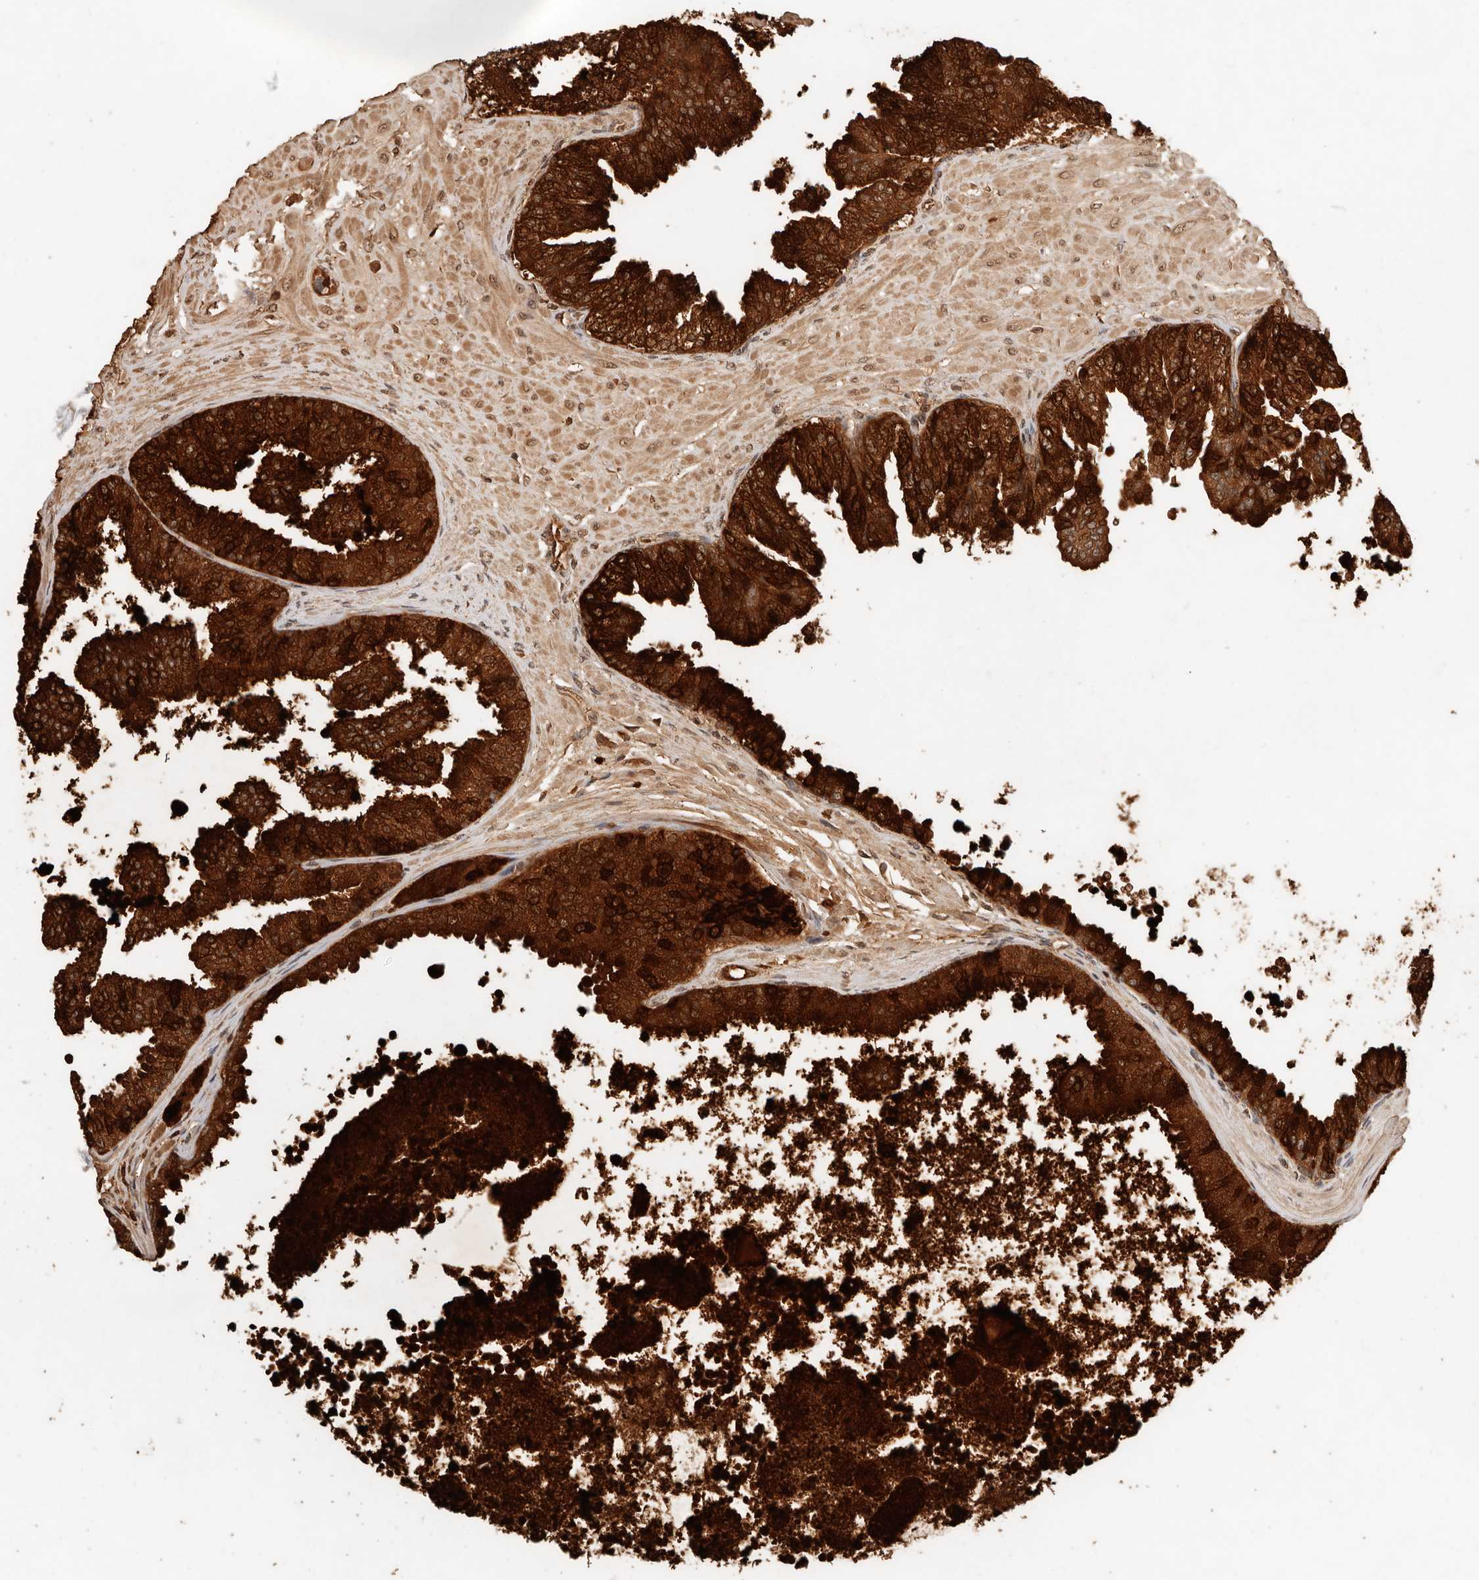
{"staining": {"intensity": "strong", "quantity": ">75%", "location": "cytoplasmic/membranous"}, "tissue": "prostate cancer", "cell_type": "Tumor cells", "image_type": "cancer", "snomed": [{"axis": "morphology", "description": "Adenocarcinoma, Low grade"}, {"axis": "topography", "description": "Prostate"}], "caption": "IHC photomicrograph of prostate cancer stained for a protein (brown), which displays high levels of strong cytoplasmic/membranous positivity in about >75% of tumor cells.", "gene": "LMO4", "patient": {"sex": "male", "age": 63}}